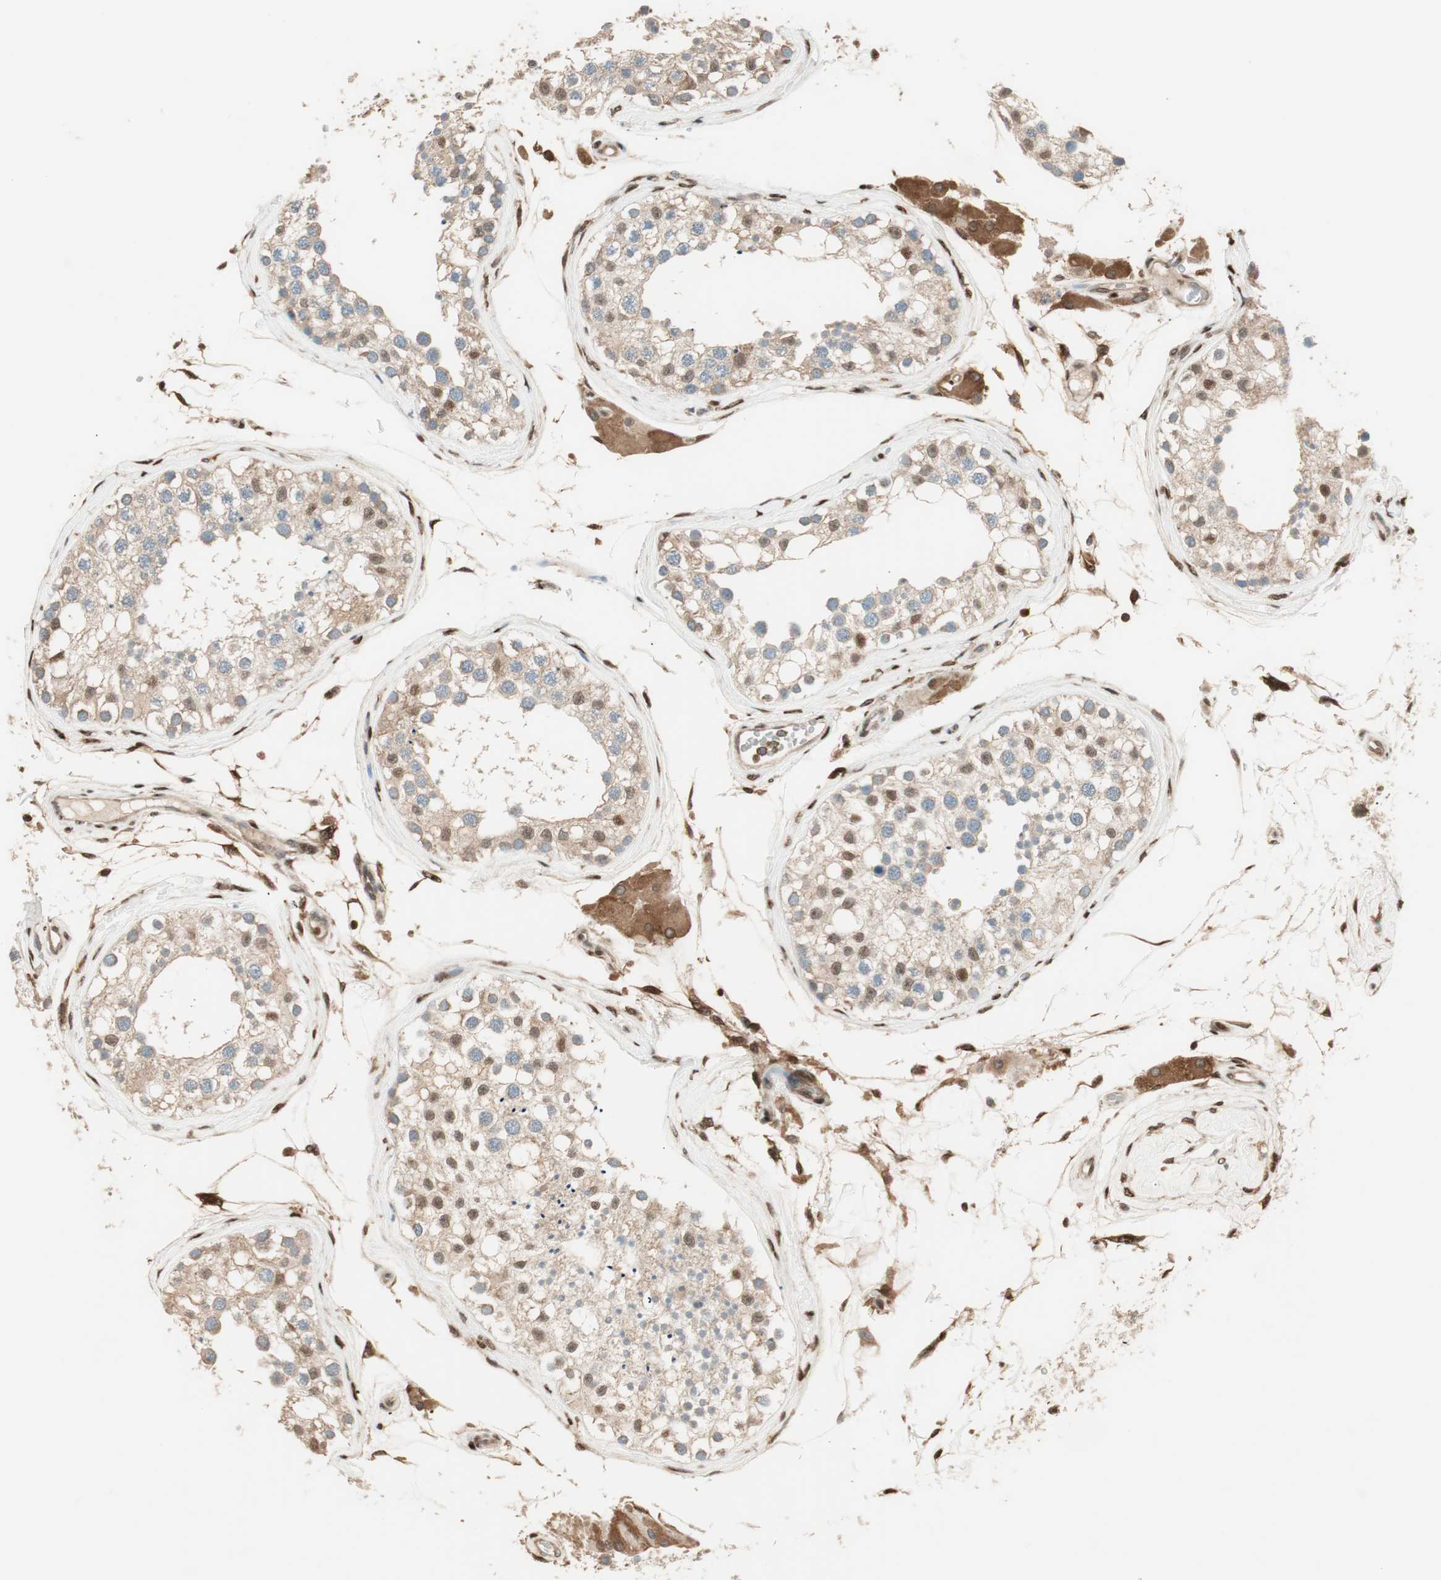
{"staining": {"intensity": "moderate", "quantity": ">75%", "location": "cytoplasmic/membranous,nuclear"}, "tissue": "testis", "cell_type": "Cells in seminiferous ducts", "image_type": "normal", "snomed": [{"axis": "morphology", "description": "Normal tissue, NOS"}, {"axis": "topography", "description": "Testis"}], "caption": "DAB immunohistochemical staining of benign testis shows moderate cytoplasmic/membranous,nuclear protein positivity in approximately >75% of cells in seminiferous ducts. (DAB IHC, brown staining for protein, blue staining for nuclei).", "gene": "BIN1", "patient": {"sex": "male", "age": 68}}